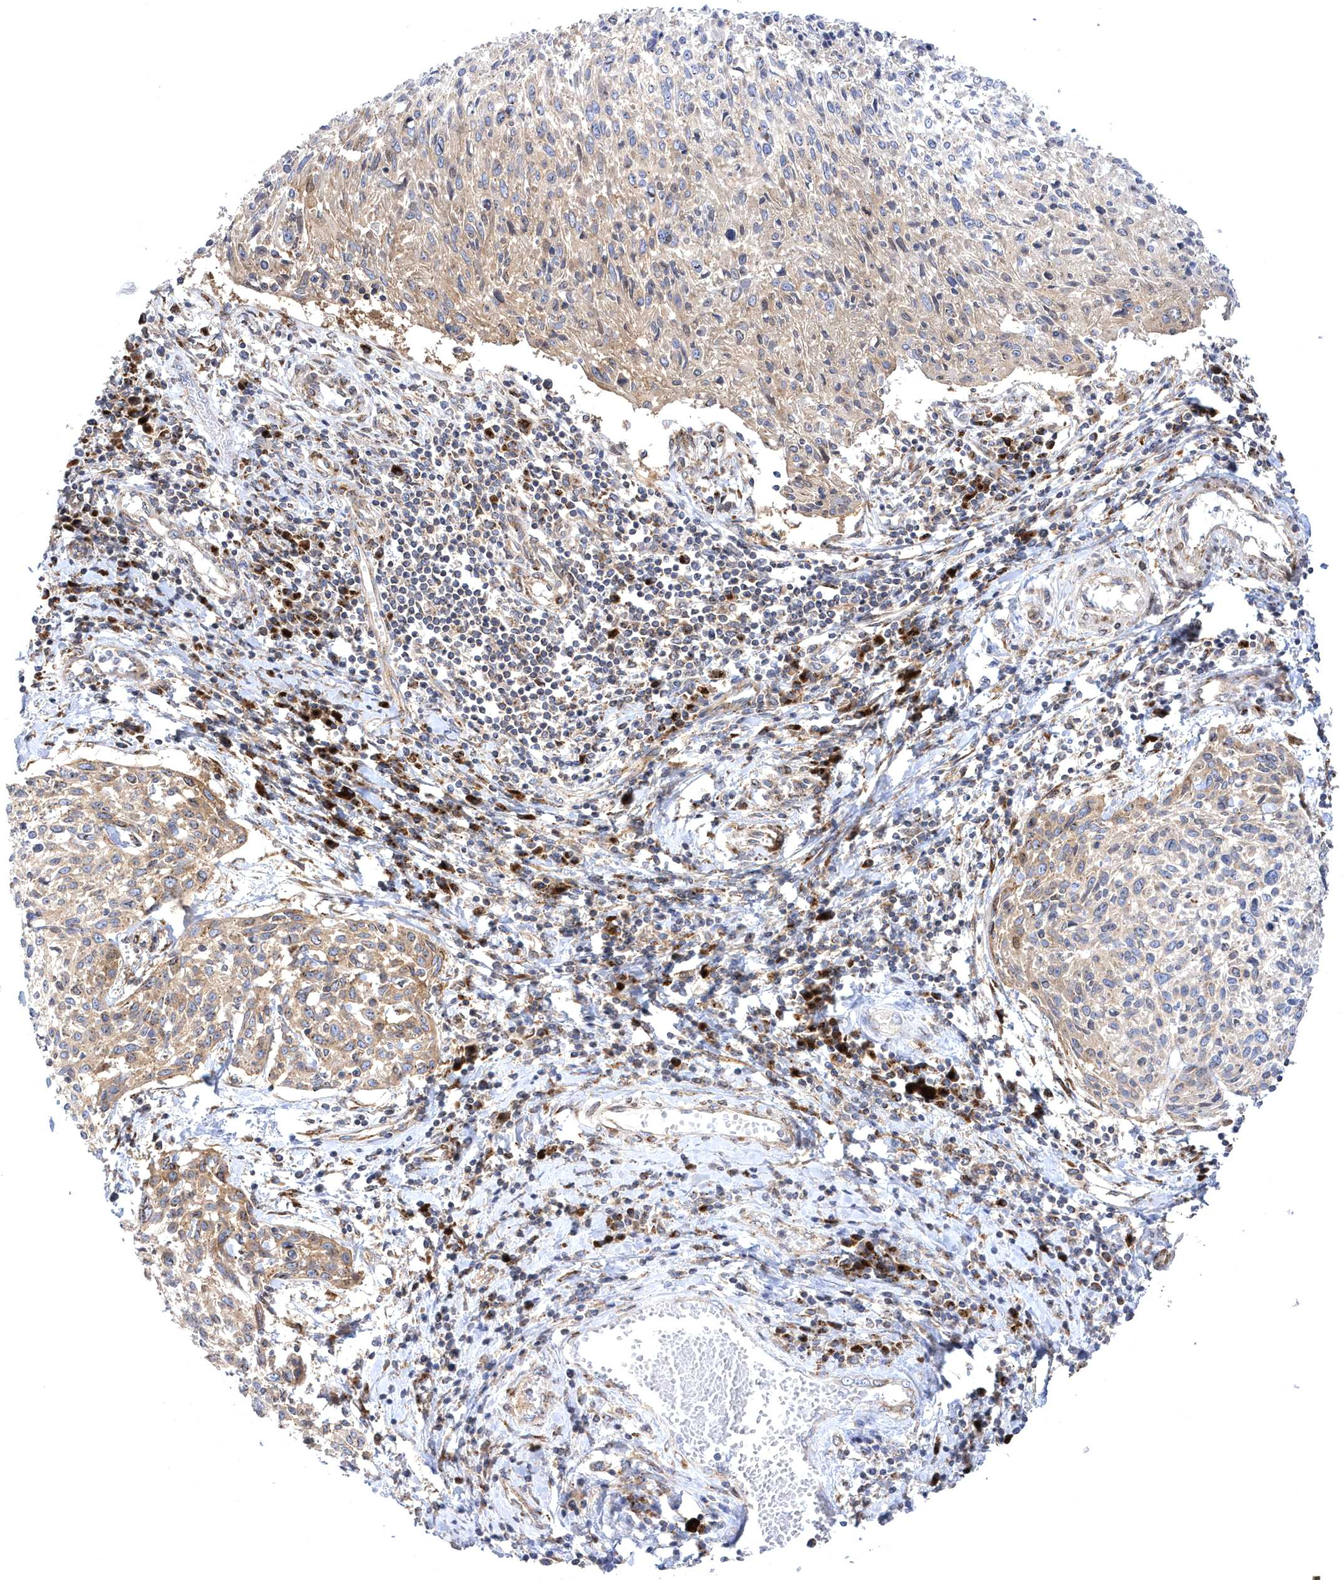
{"staining": {"intensity": "weak", "quantity": "<25%", "location": "cytoplasmic/membranous"}, "tissue": "cervical cancer", "cell_type": "Tumor cells", "image_type": "cancer", "snomed": [{"axis": "morphology", "description": "Squamous cell carcinoma, NOS"}, {"axis": "topography", "description": "Cervix"}], "caption": "IHC histopathology image of neoplastic tissue: squamous cell carcinoma (cervical) stained with DAB (3,3'-diaminobenzidine) reveals no significant protein expression in tumor cells.", "gene": "COPB2", "patient": {"sex": "female", "age": 51}}